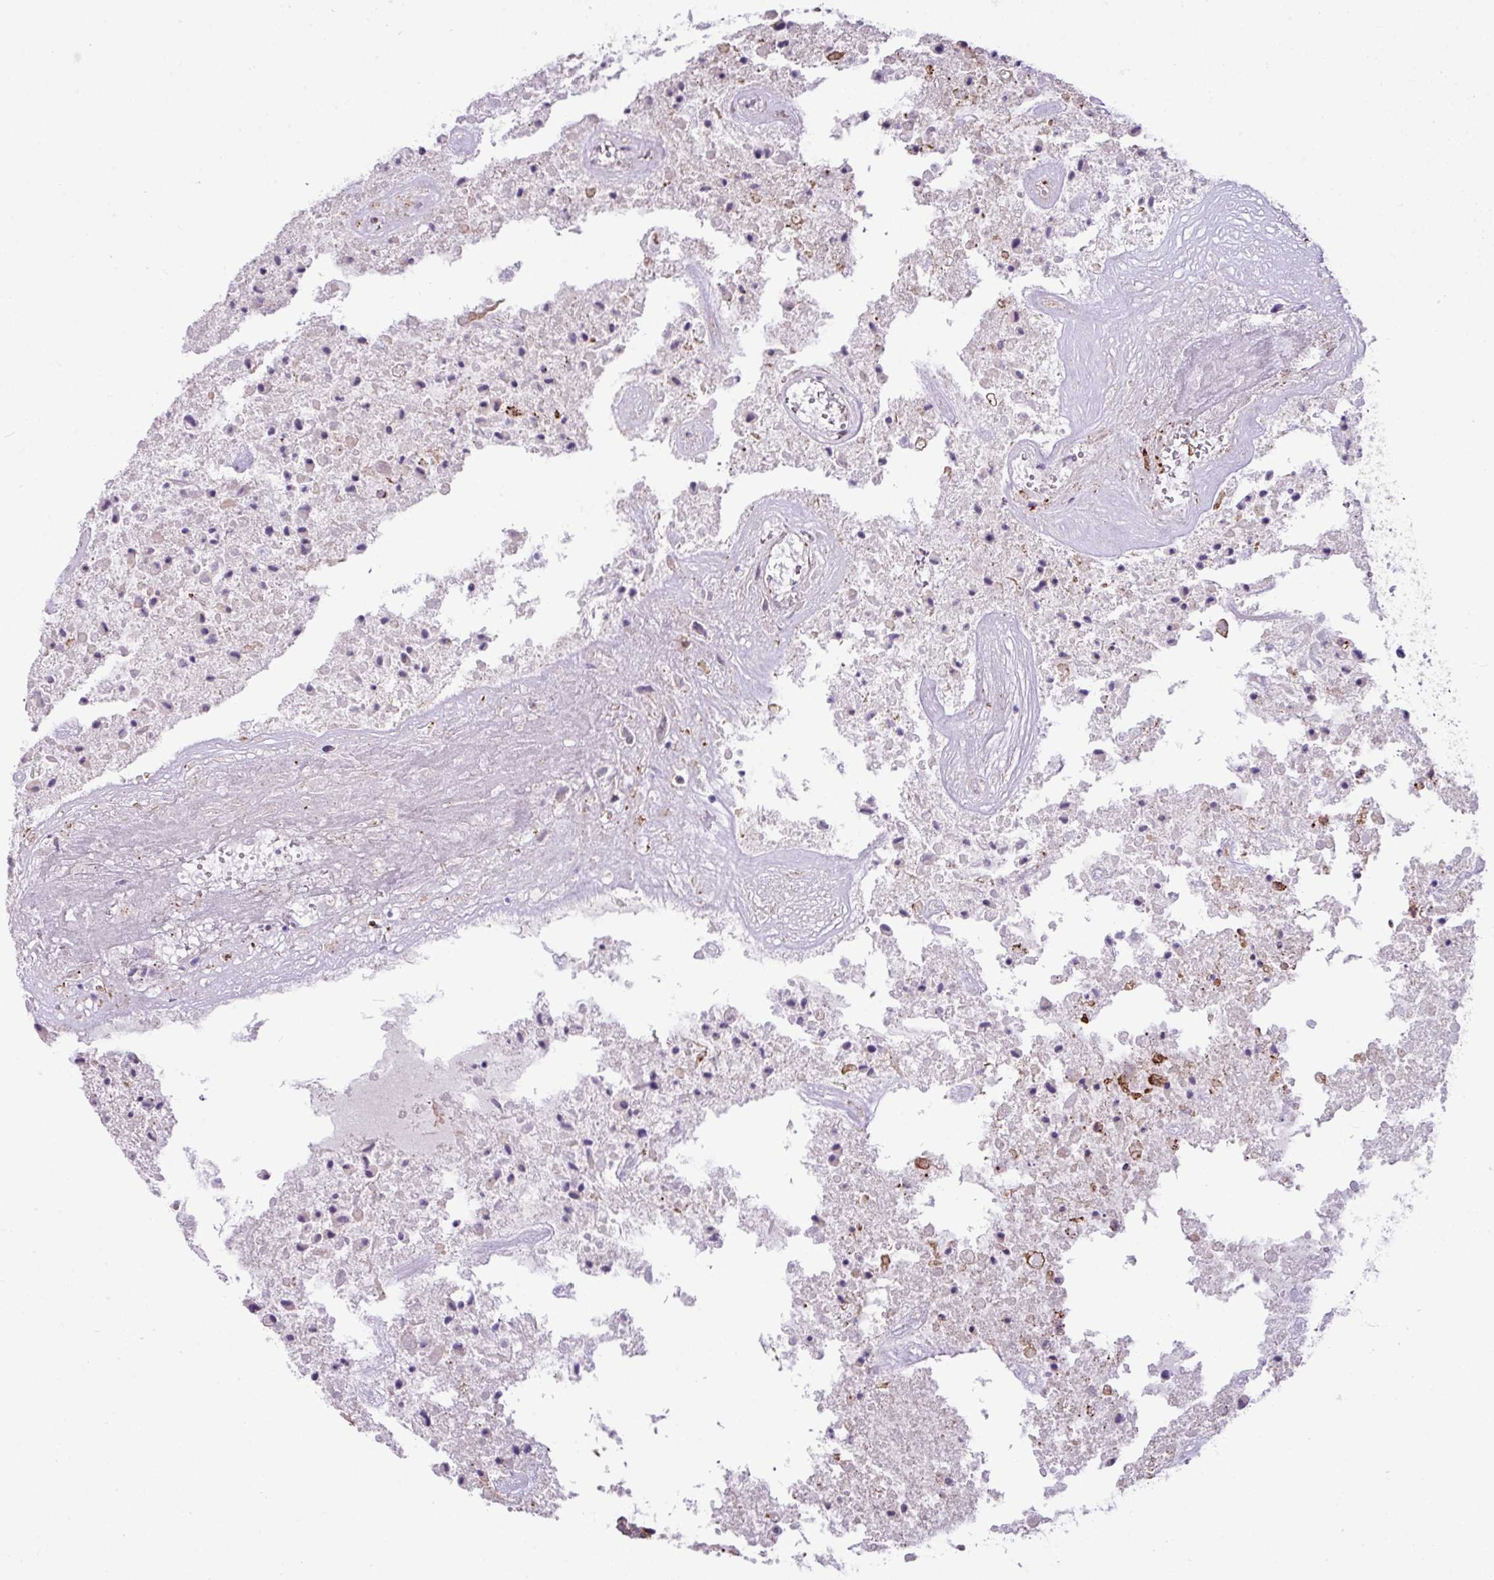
{"staining": {"intensity": "negative", "quantity": "none", "location": "none"}, "tissue": "glioma", "cell_type": "Tumor cells", "image_type": "cancer", "snomed": [{"axis": "morphology", "description": "Glioma, malignant, High grade"}, {"axis": "topography", "description": "Brain"}], "caption": "Immunohistochemistry (IHC) micrograph of neoplastic tissue: human malignant glioma (high-grade) stained with DAB reveals no significant protein staining in tumor cells.", "gene": "RGS21", "patient": {"sex": "male", "age": 47}}